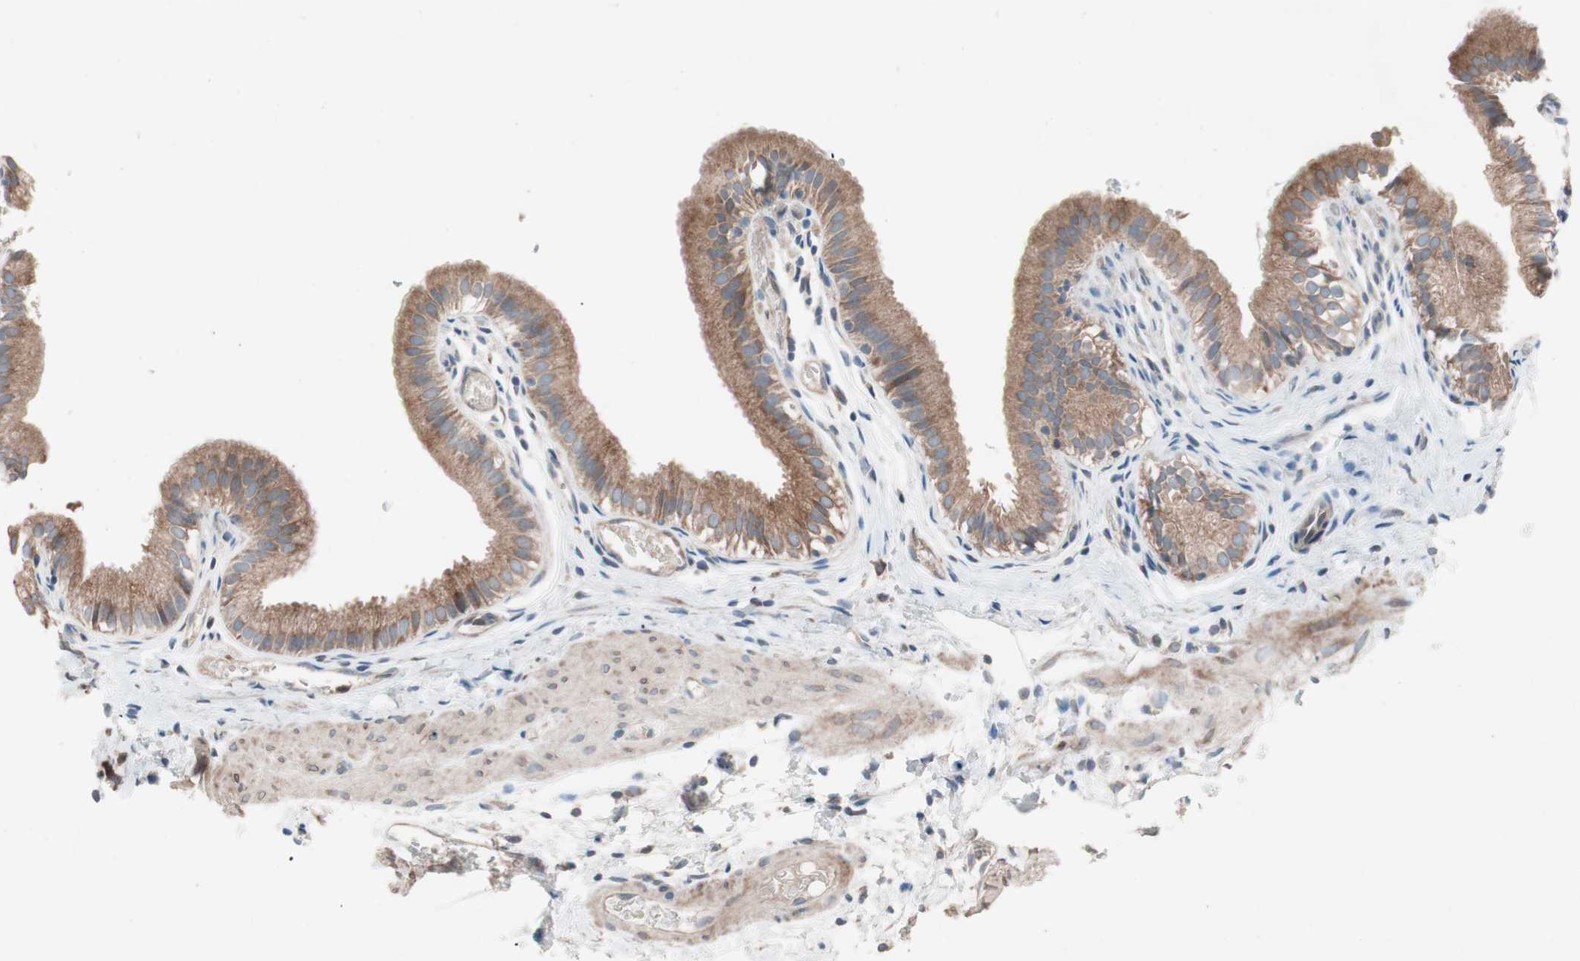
{"staining": {"intensity": "moderate", "quantity": ">75%", "location": "cytoplasmic/membranous"}, "tissue": "gallbladder", "cell_type": "Glandular cells", "image_type": "normal", "snomed": [{"axis": "morphology", "description": "Normal tissue, NOS"}, {"axis": "topography", "description": "Gallbladder"}], "caption": "Moderate cytoplasmic/membranous expression for a protein is seen in approximately >75% of glandular cells of unremarkable gallbladder using immunohistochemistry.", "gene": "FAAH", "patient": {"sex": "female", "age": 26}}